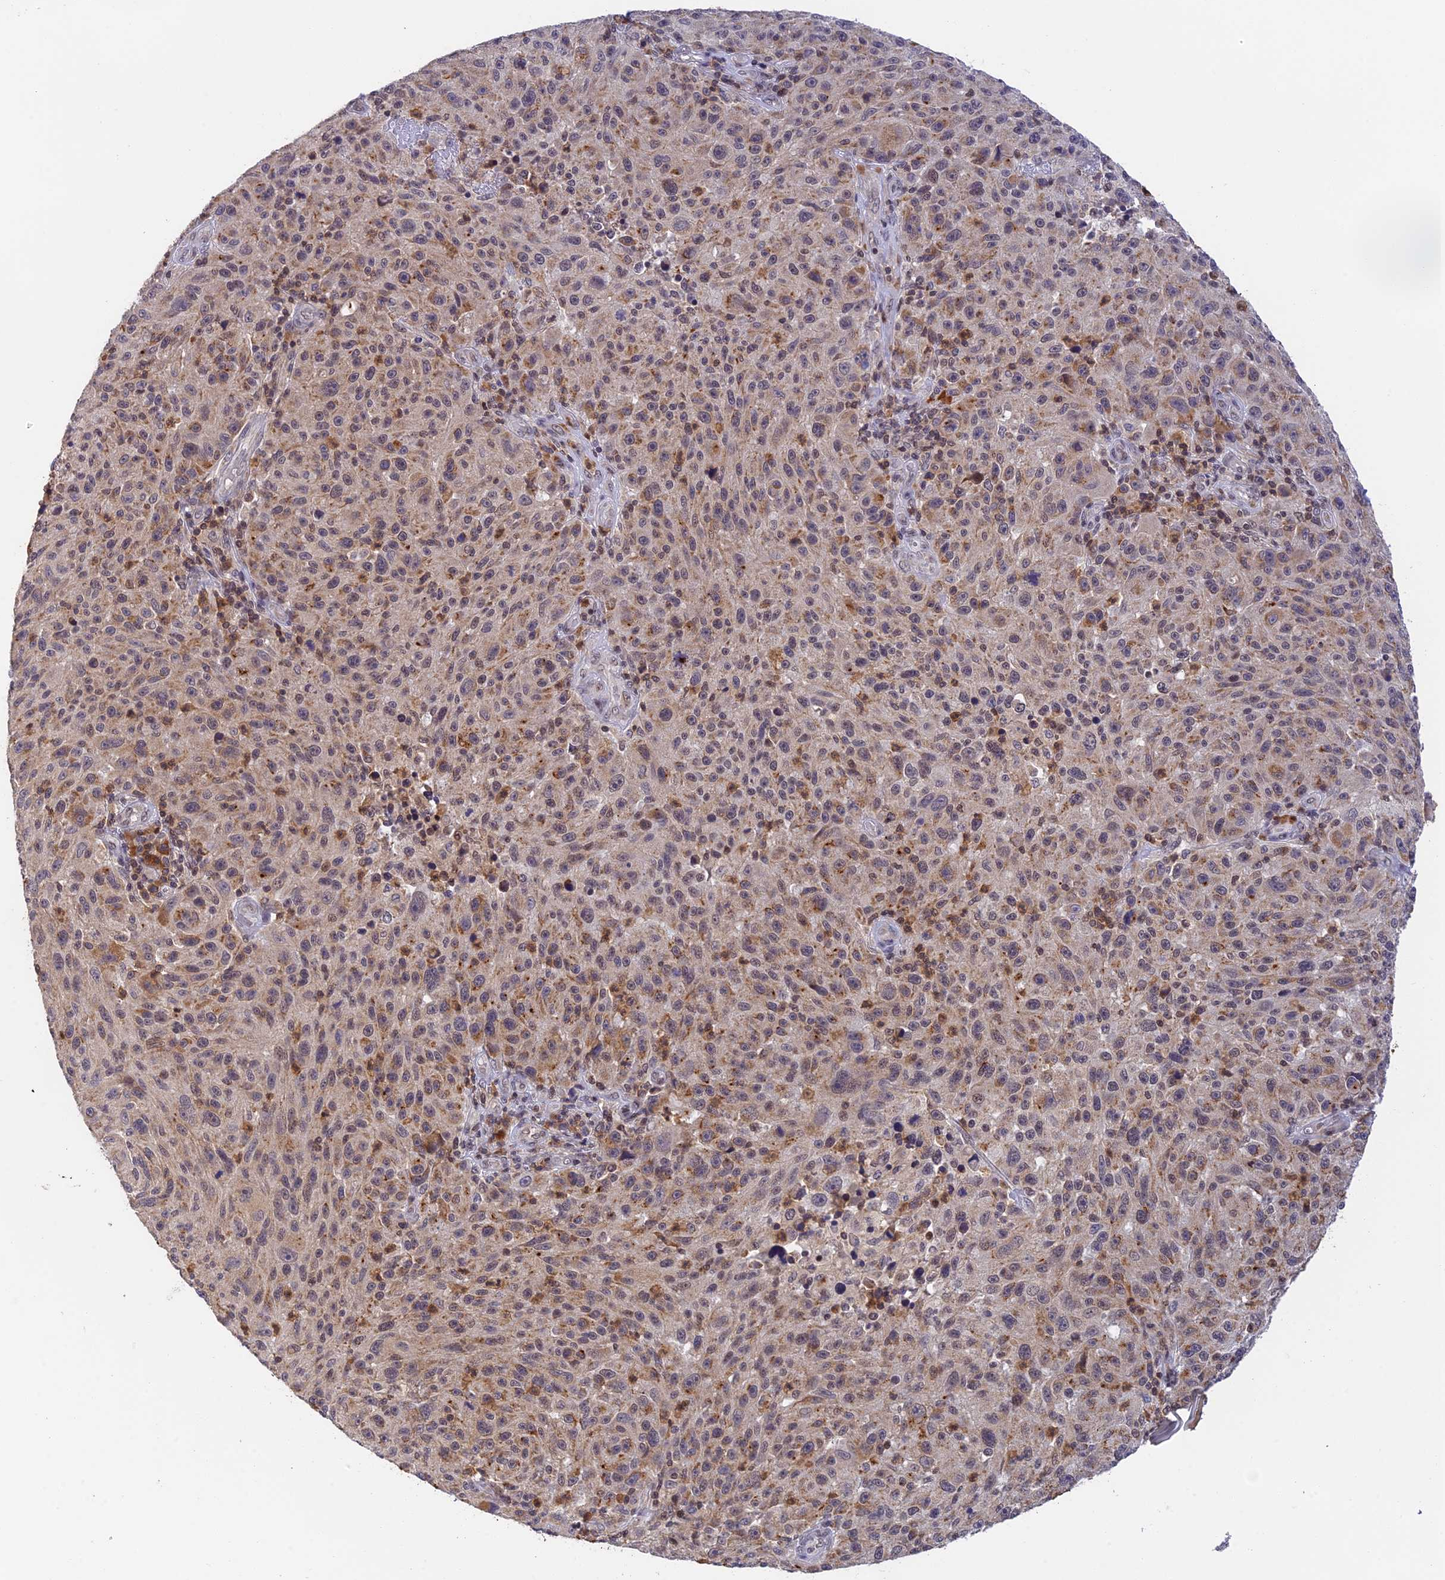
{"staining": {"intensity": "weak", "quantity": "25%-75%", "location": "cytoplasmic/membranous"}, "tissue": "melanoma", "cell_type": "Tumor cells", "image_type": "cancer", "snomed": [{"axis": "morphology", "description": "Malignant melanoma, NOS"}, {"axis": "topography", "description": "Skin"}], "caption": "Weak cytoplasmic/membranous protein staining is appreciated in approximately 25%-75% of tumor cells in malignant melanoma. (Brightfield microscopy of DAB IHC at high magnification).", "gene": "PEX16", "patient": {"sex": "male", "age": 53}}